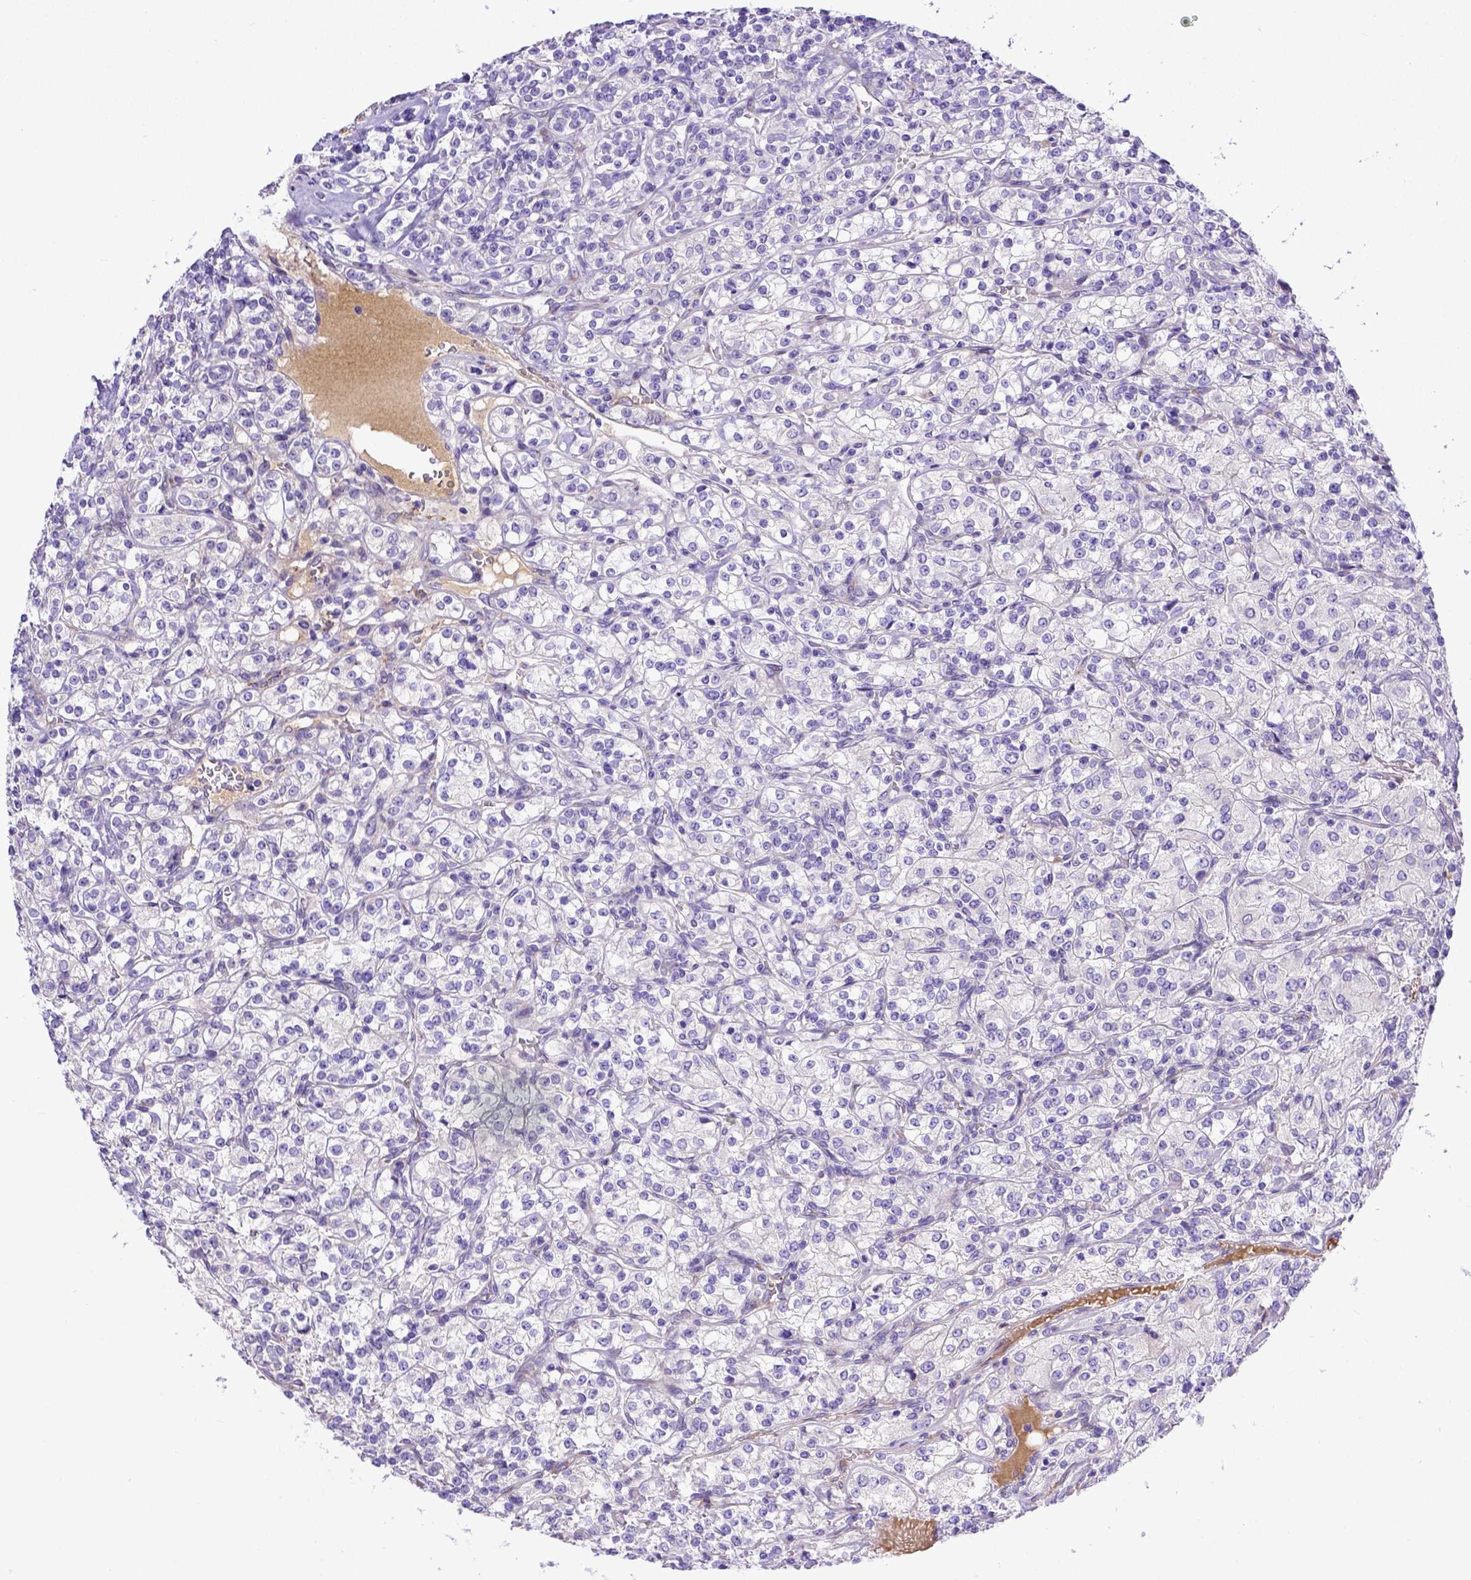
{"staining": {"intensity": "negative", "quantity": "none", "location": "none"}, "tissue": "renal cancer", "cell_type": "Tumor cells", "image_type": "cancer", "snomed": [{"axis": "morphology", "description": "Adenocarcinoma, NOS"}, {"axis": "topography", "description": "Kidney"}], "caption": "Human renal cancer (adenocarcinoma) stained for a protein using immunohistochemistry (IHC) demonstrates no expression in tumor cells.", "gene": "CFAP300", "patient": {"sex": "male", "age": 77}}